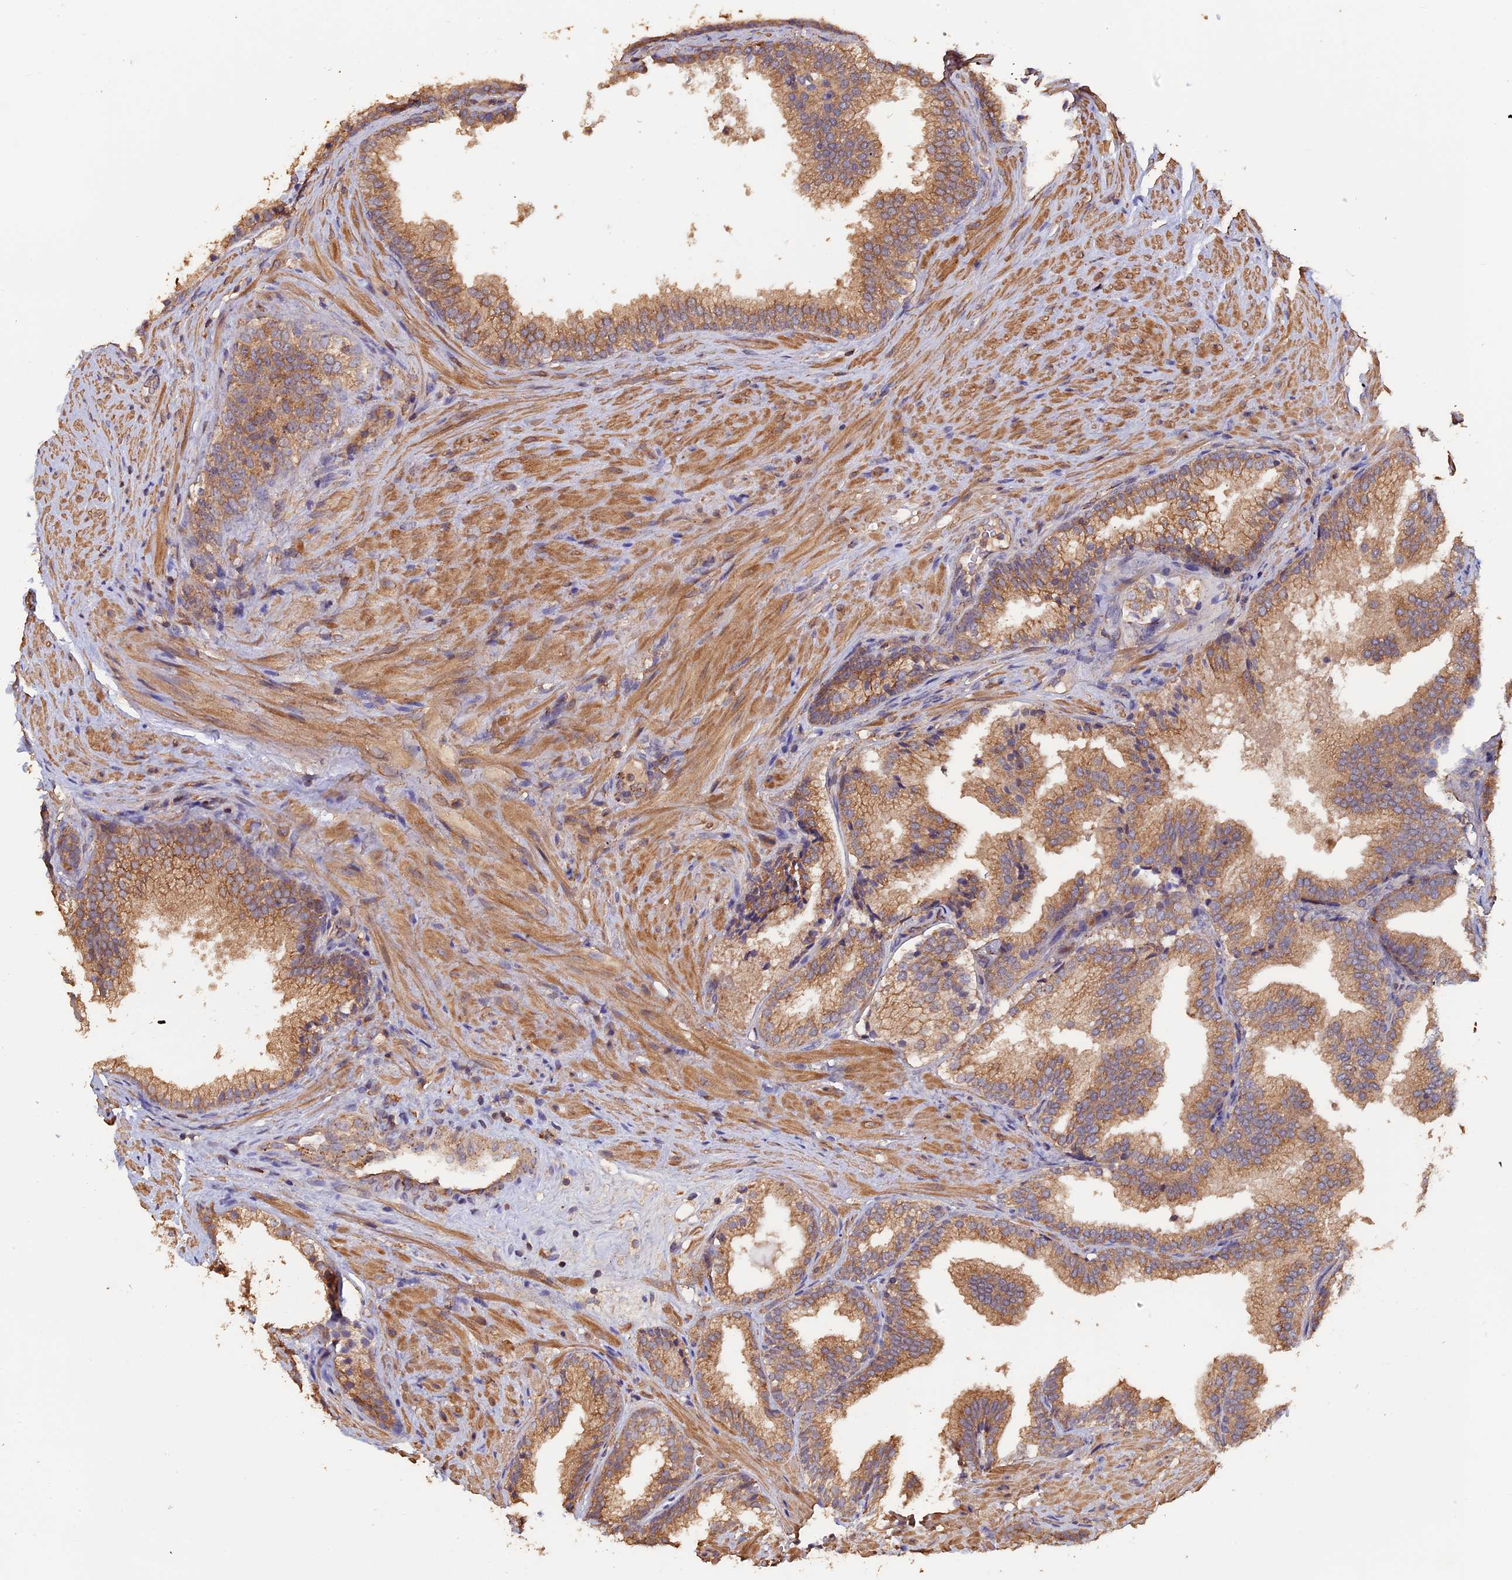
{"staining": {"intensity": "moderate", "quantity": "25%-75%", "location": "cytoplasmic/membranous"}, "tissue": "prostate", "cell_type": "Glandular cells", "image_type": "normal", "snomed": [{"axis": "morphology", "description": "Normal tissue, NOS"}, {"axis": "topography", "description": "Prostate"}], "caption": "This histopathology image shows immunohistochemistry (IHC) staining of unremarkable human prostate, with medium moderate cytoplasmic/membranous positivity in approximately 25%-75% of glandular cells.", "gene": "PIGQ", "patient": {"sex": "male", "age": 76}}